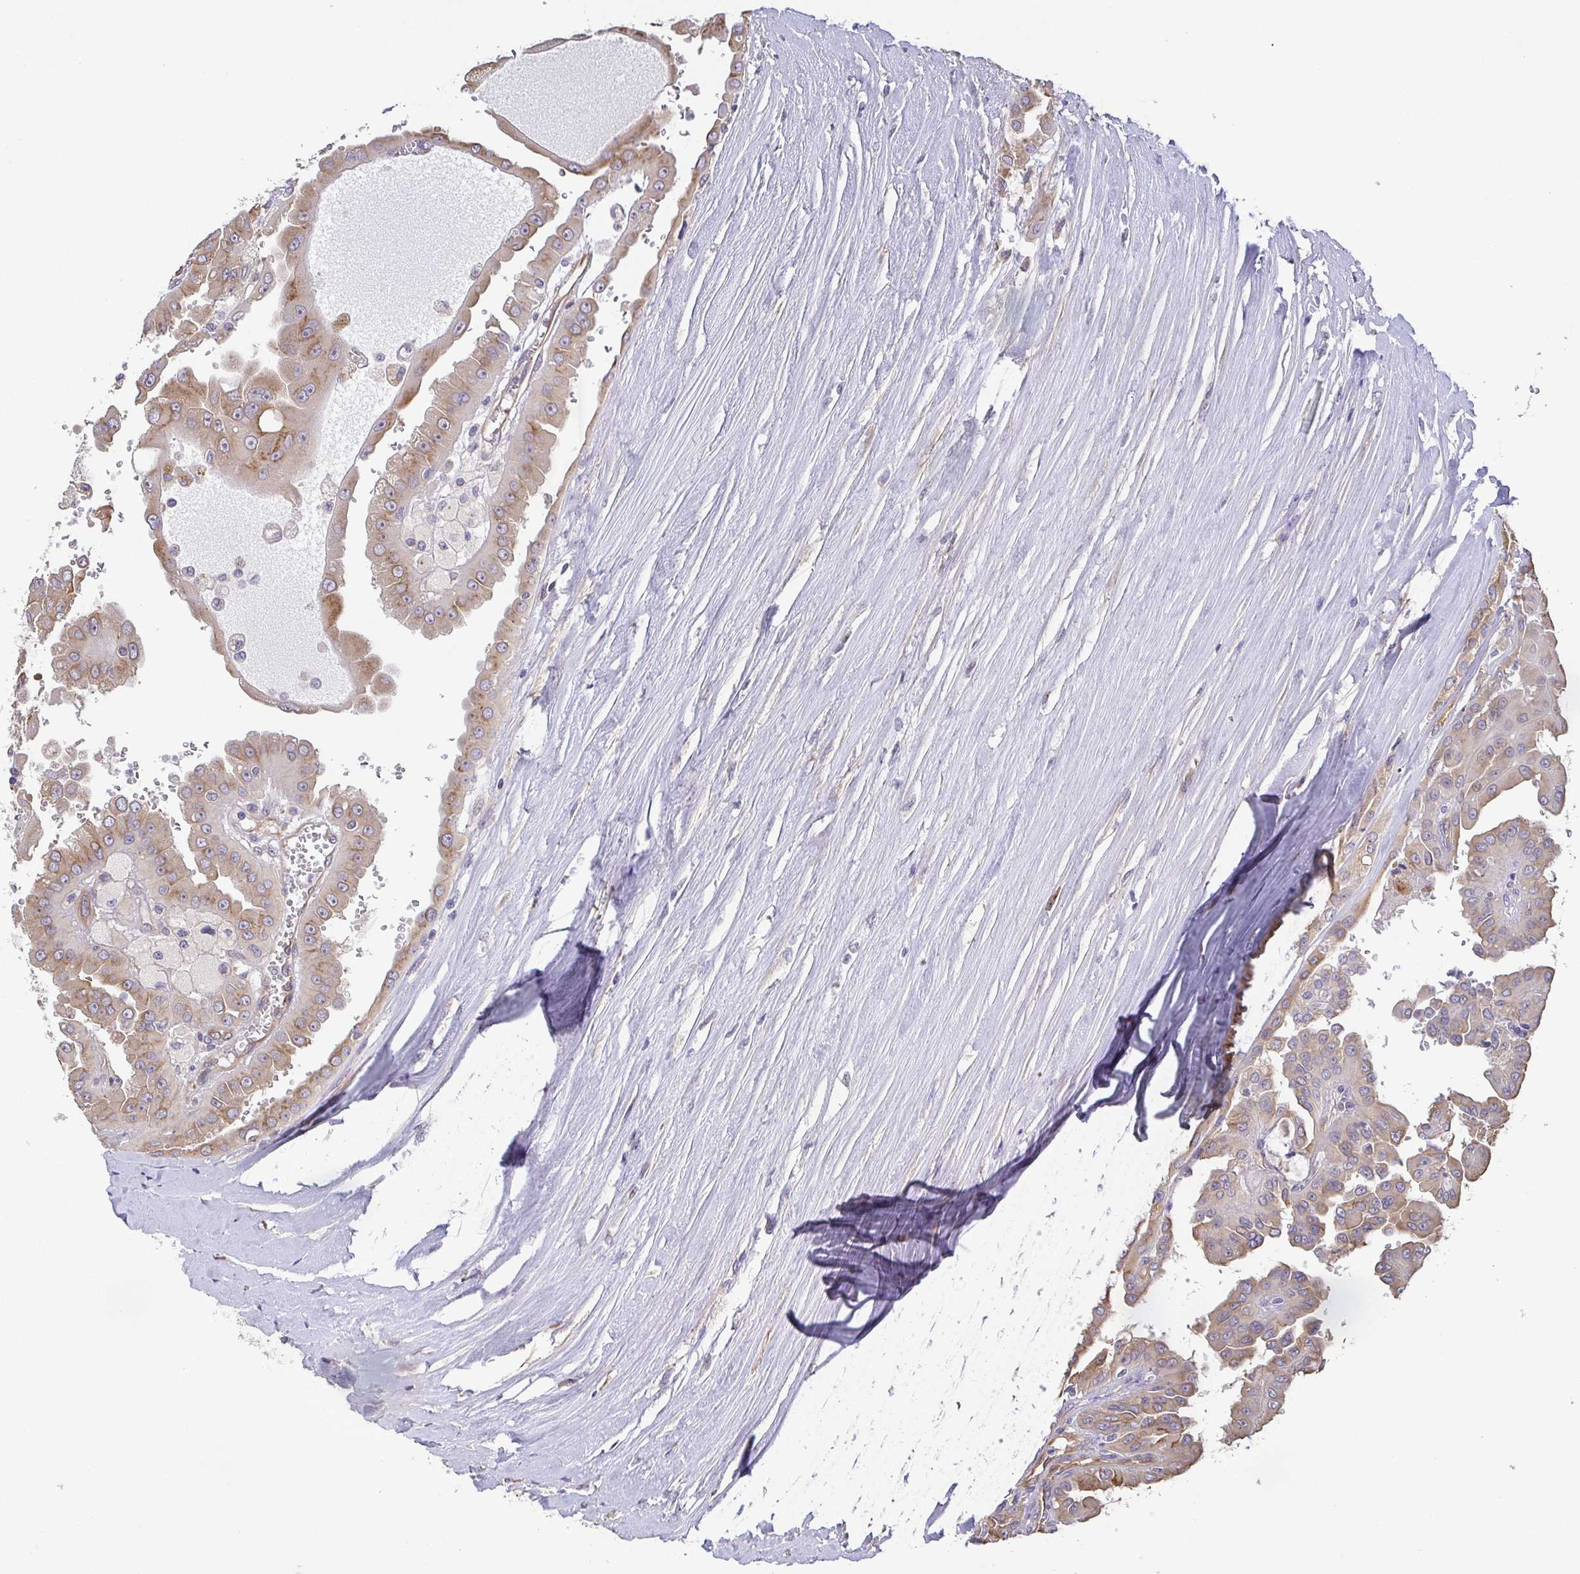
{"staining": {"intensity": "weak", "quantity": "25%-75%", "location": "cytoplasmic/membranous"}, "tissue": "renal cancer", "cell_type": "Tumor cells", "image_type": "cancer", "snomed": [{"axis": "morphology", "description": "Adenocarcinoma, NOS"}, {"axis": "topography", "description": "Kidney"}], "caption": "A brown stain shows weak cytoplasmic/membranous expression of a protein in human renal adenocarcinoma tumor cells.", "gene": "EIF3D", "patient": {"sex": "male", "age": 58}}